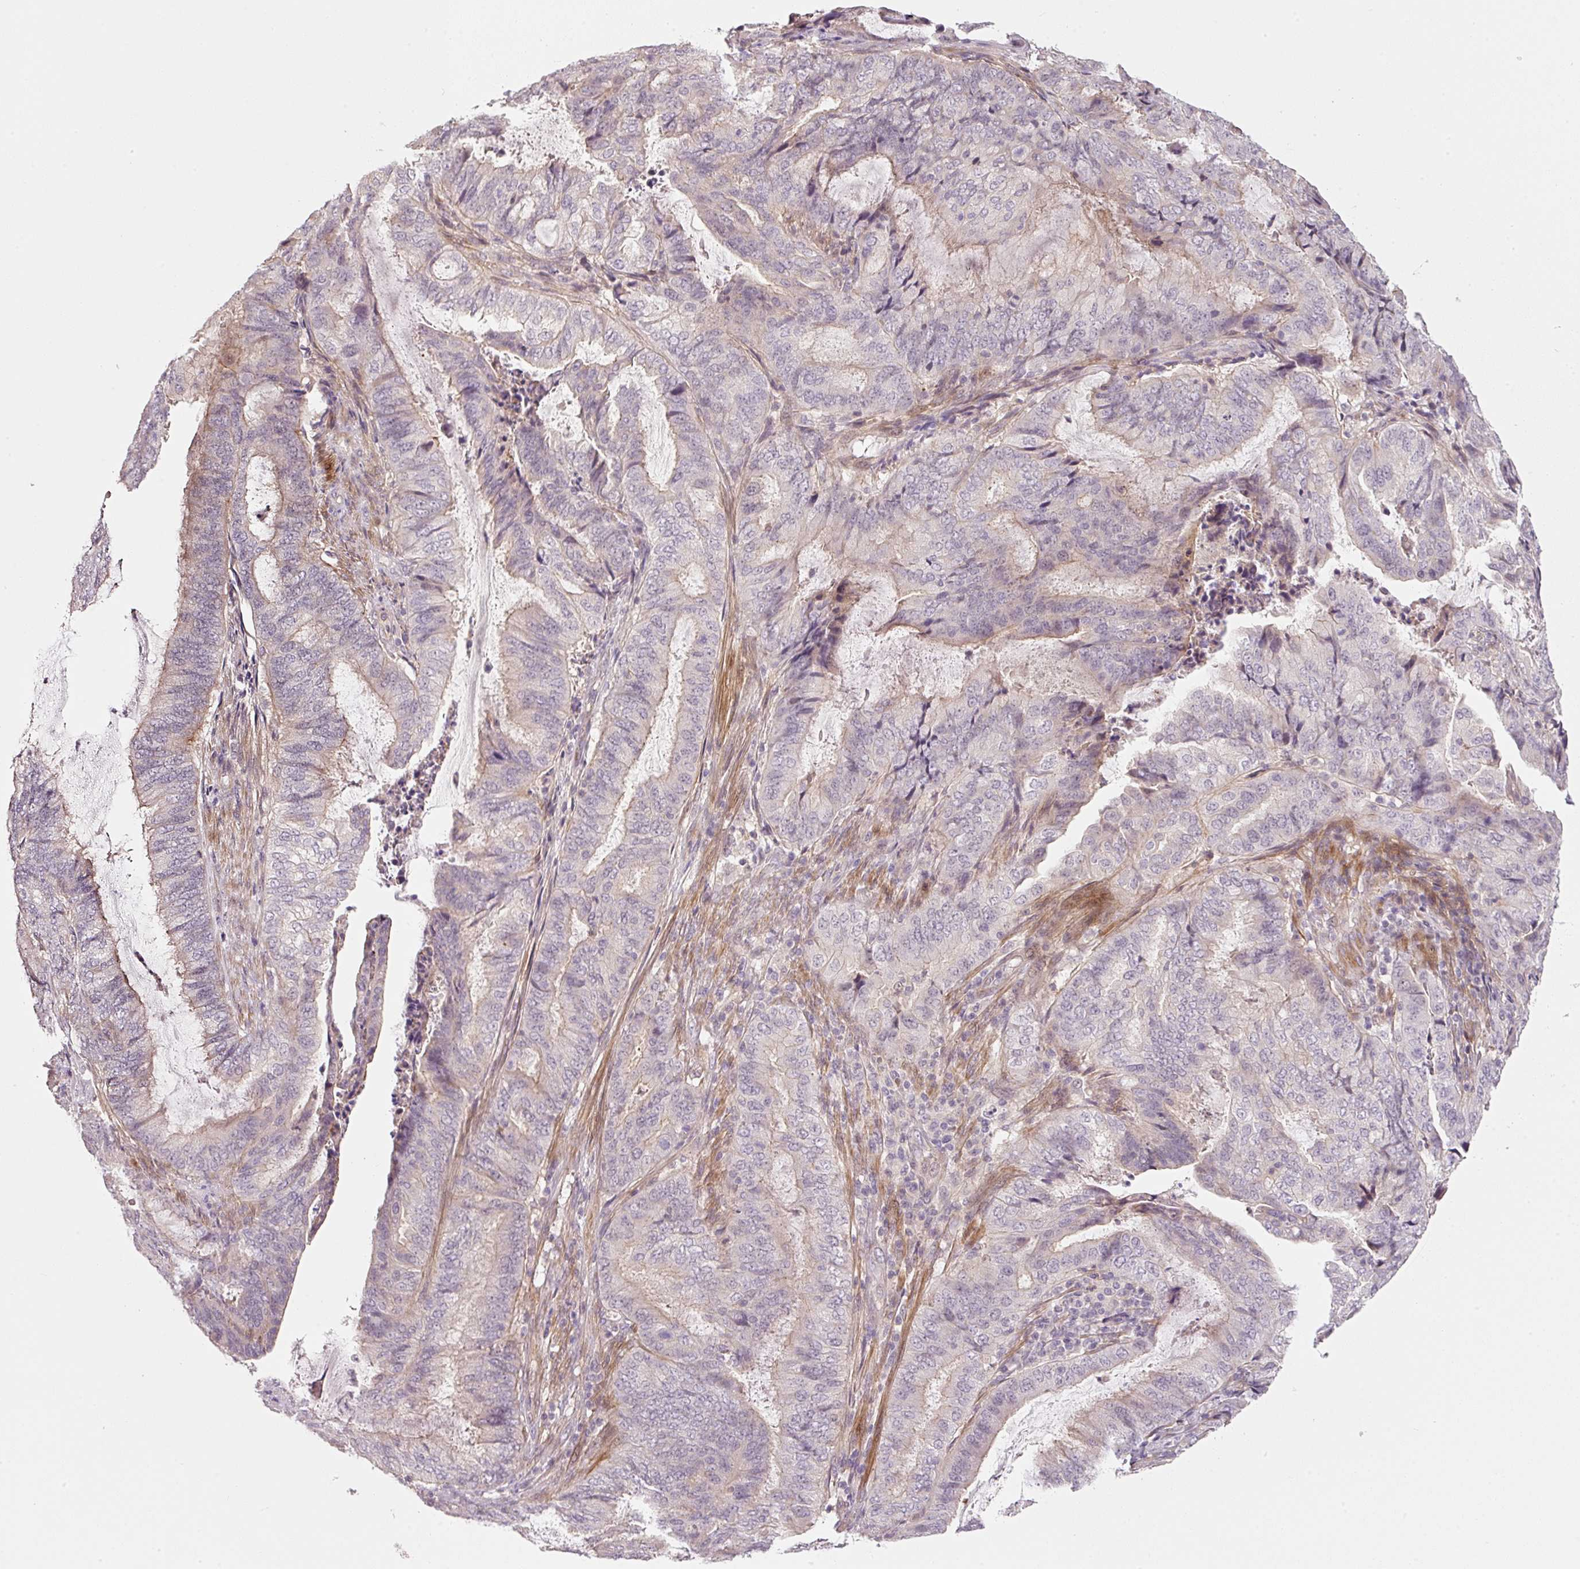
{"staining": {"intensity": "negative", "quantity": "none", "location": "none"}, "tissue": "endometrial cancer", "cell_type": "Tumor cells", "image_type": "cancer", "snomed": [{"axis": "morphology", "description": "Adenocarcinoma, NOS"}, {"axis": "topography", "description": "Endometrium"}], "caption": "Immunohistochemical staining of human endometrial cancer exhibits no significant expression in tumor cells.", "gene": "TIRAP", "patient": {"sex": "female", "age": 51}}